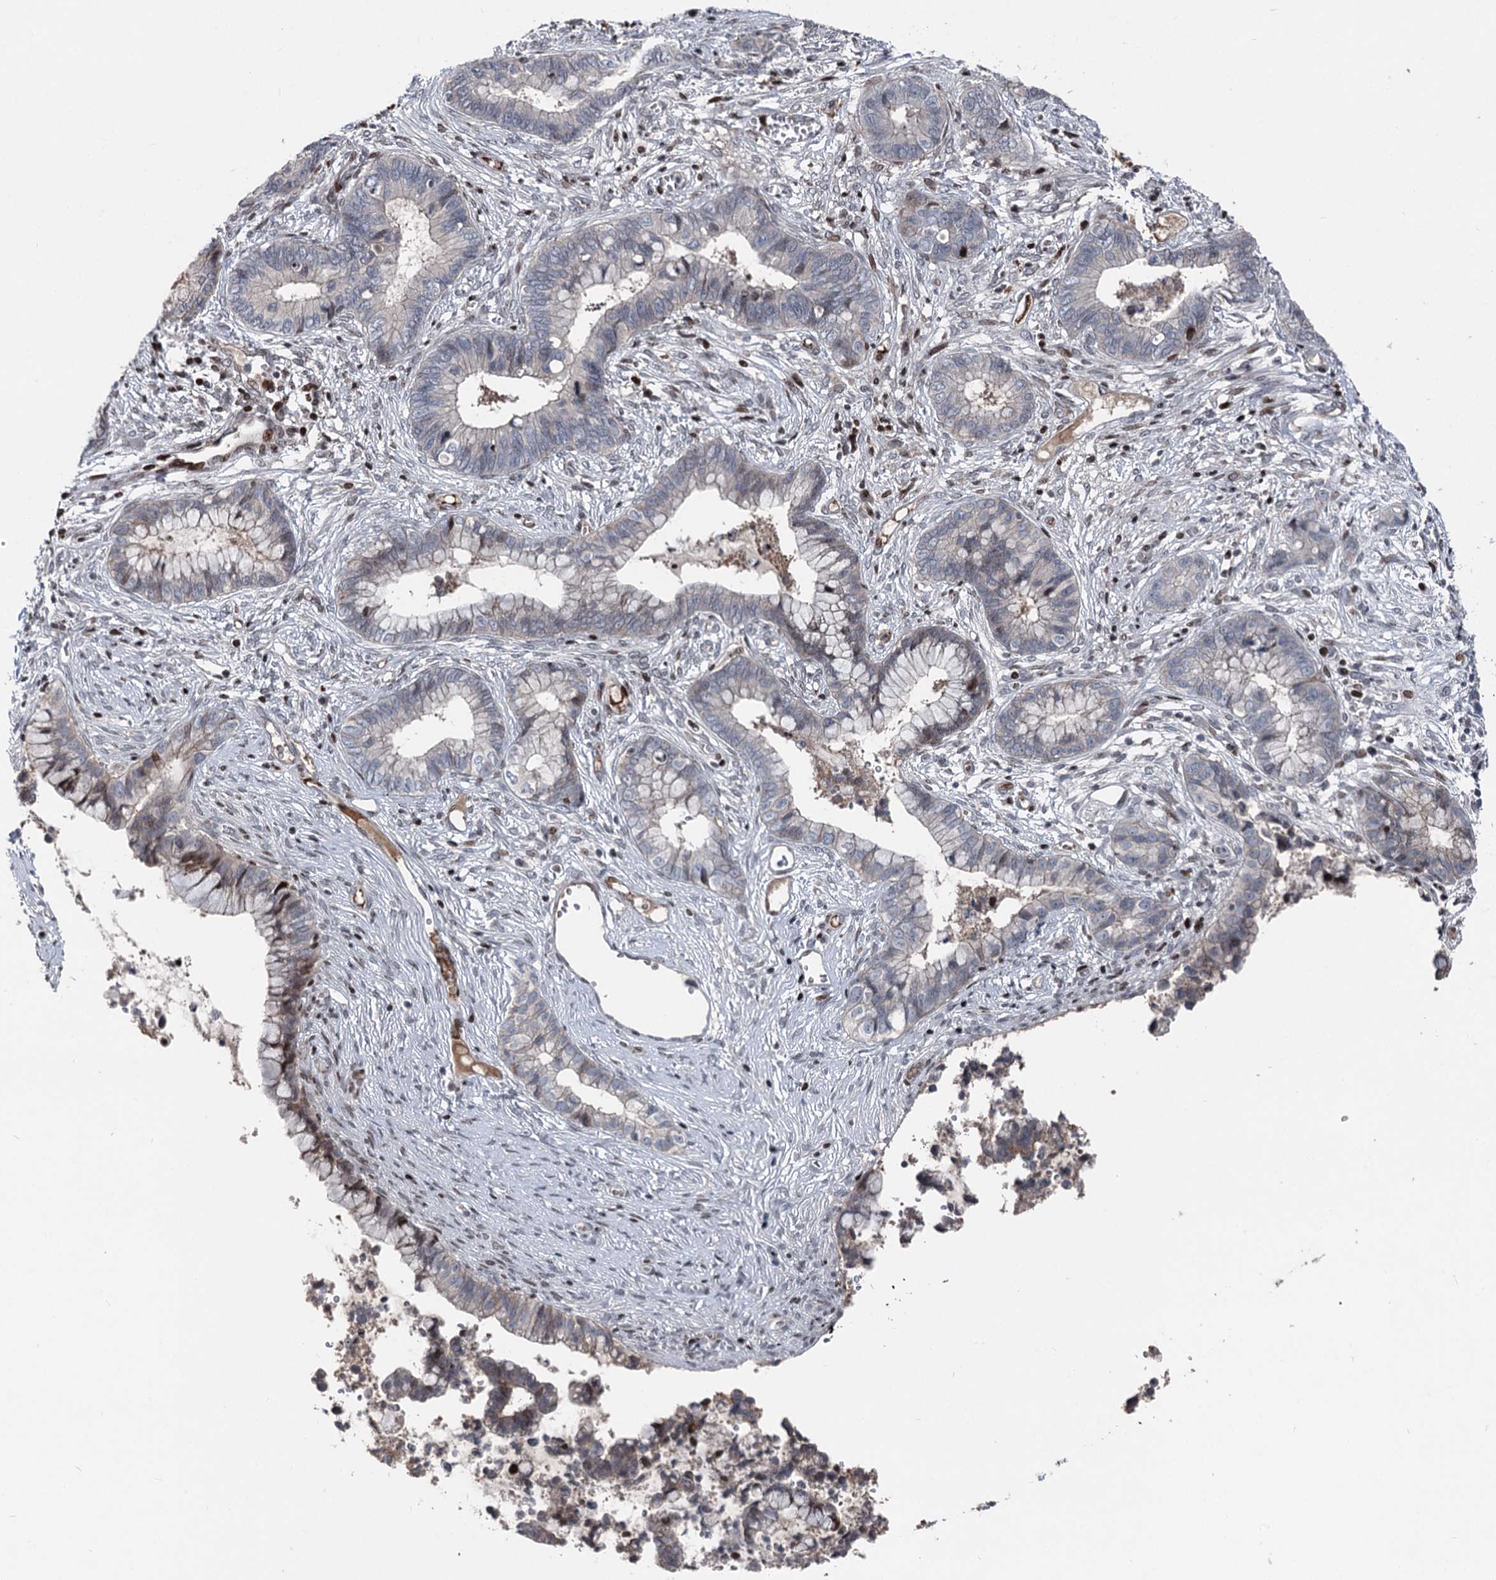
{"staining": {"intensity": "weak", "quantity": "<25%", "location": "nuclear"}, "tissue": "cervical cancer", "cell_type": "Tumor cells", "image_type": "cancer", "snomed": [{"axis": "morphology", "description": "Adenocarcinoma, NOS"}, {"axis": "topography", "description": "Cervix"}], "caption": "Tumor cells show no significant protein staining in adenocarcinoma (cervical).", "gene": "ITFG2", "patient": {"sex": "female", "age": 44}}